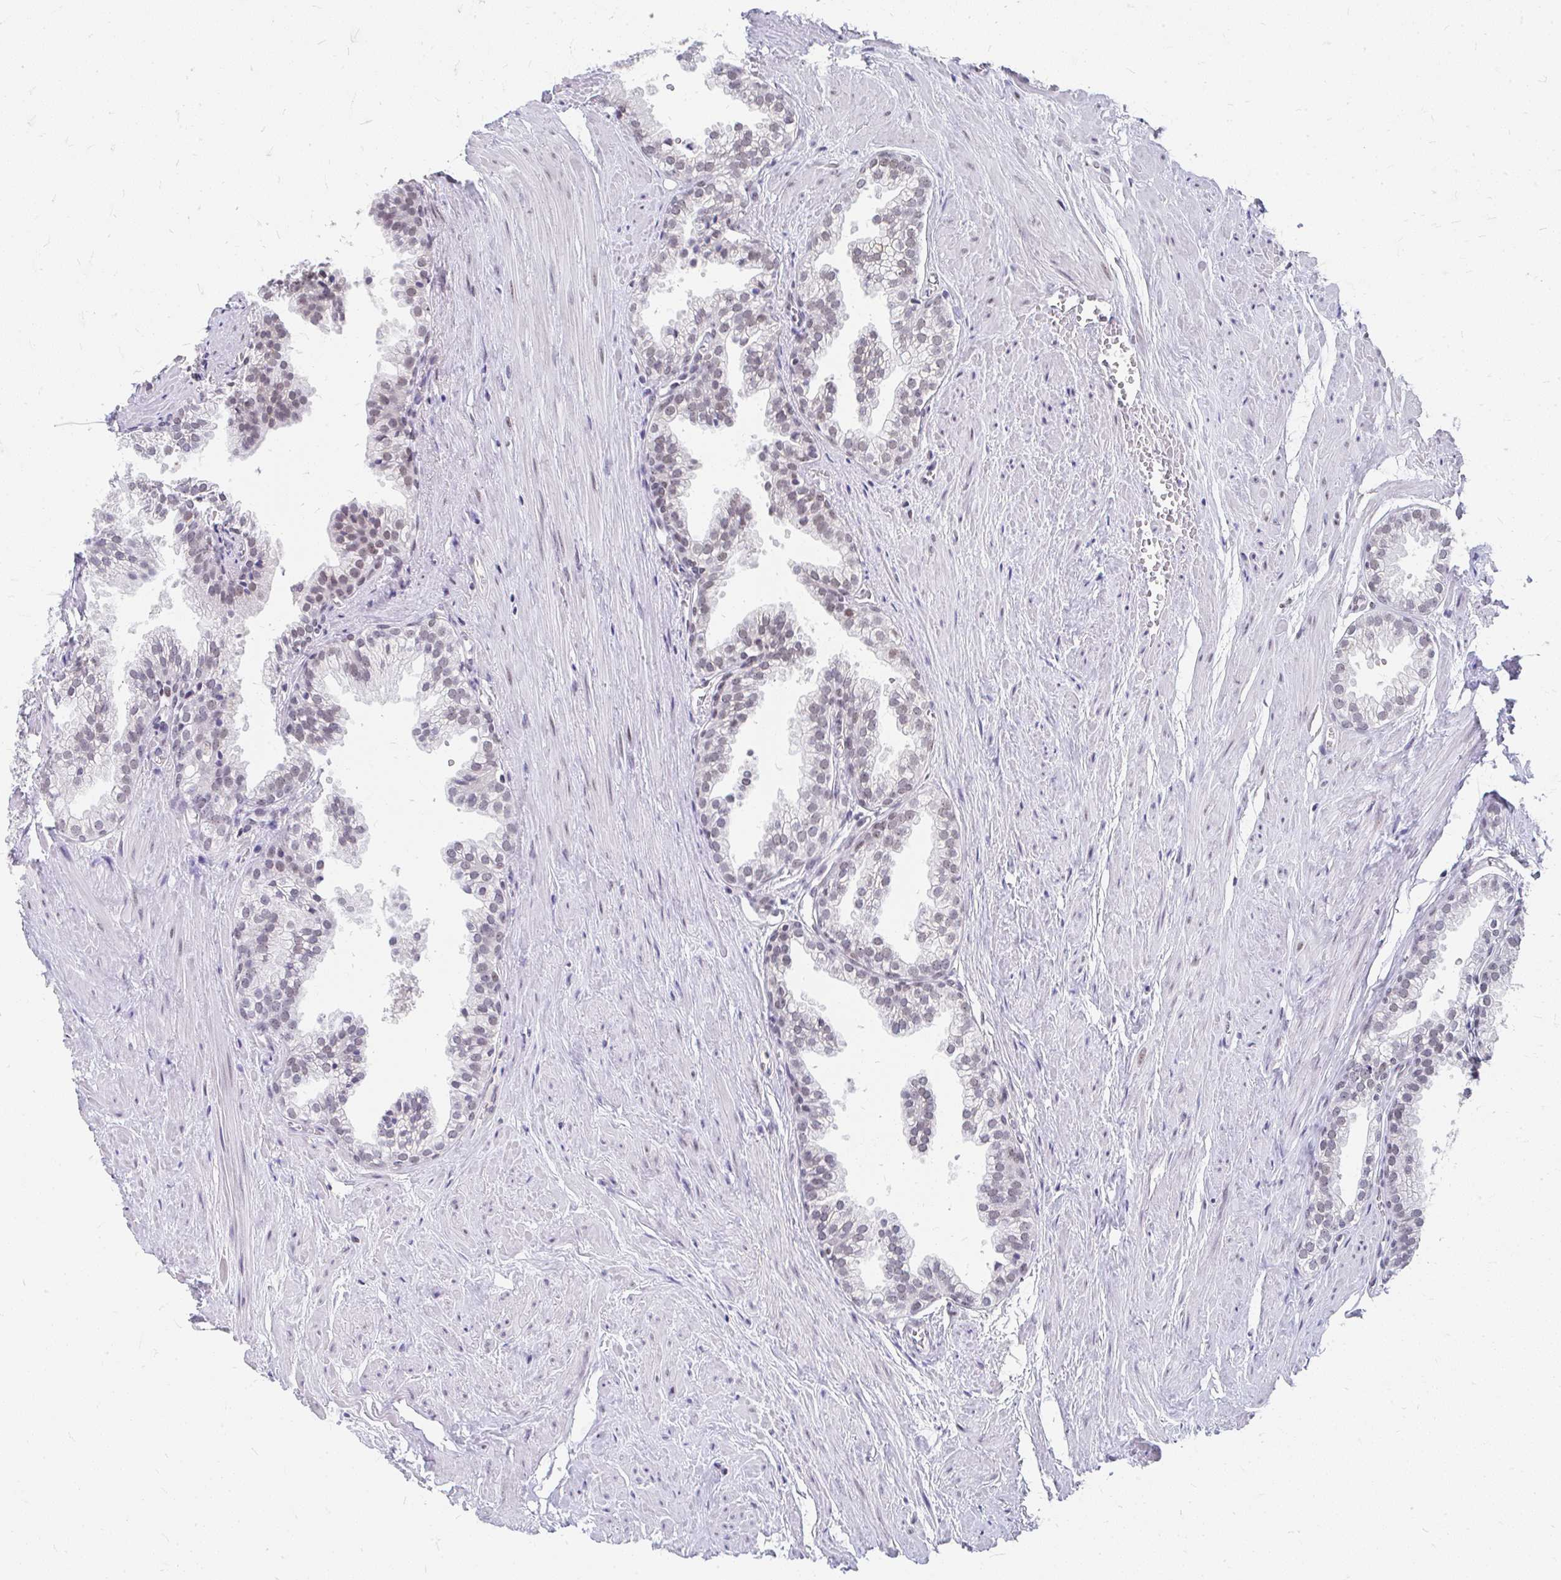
{"staining": {"intensity": "weak", "quantity": "<25%", "location": "nuclear"}, "tissue": "prostate", "cell_type": "Glandular cells", "image_type": "normal", "snomed": [{"axis": "morphology", "description": "Normal tissue, NOS"}, {"axis": "topography", "description": "Prostate"}, {"axis": "topography", "description": "Peripheral nerve tissue"}], "caption": "IHC image of unremarkable prostate: prostate stained with DAB exhibits no significant protein positivity in glandular cells.", "gene": "GTF2H1", "patient": {"sex": "male", "age": 55}}